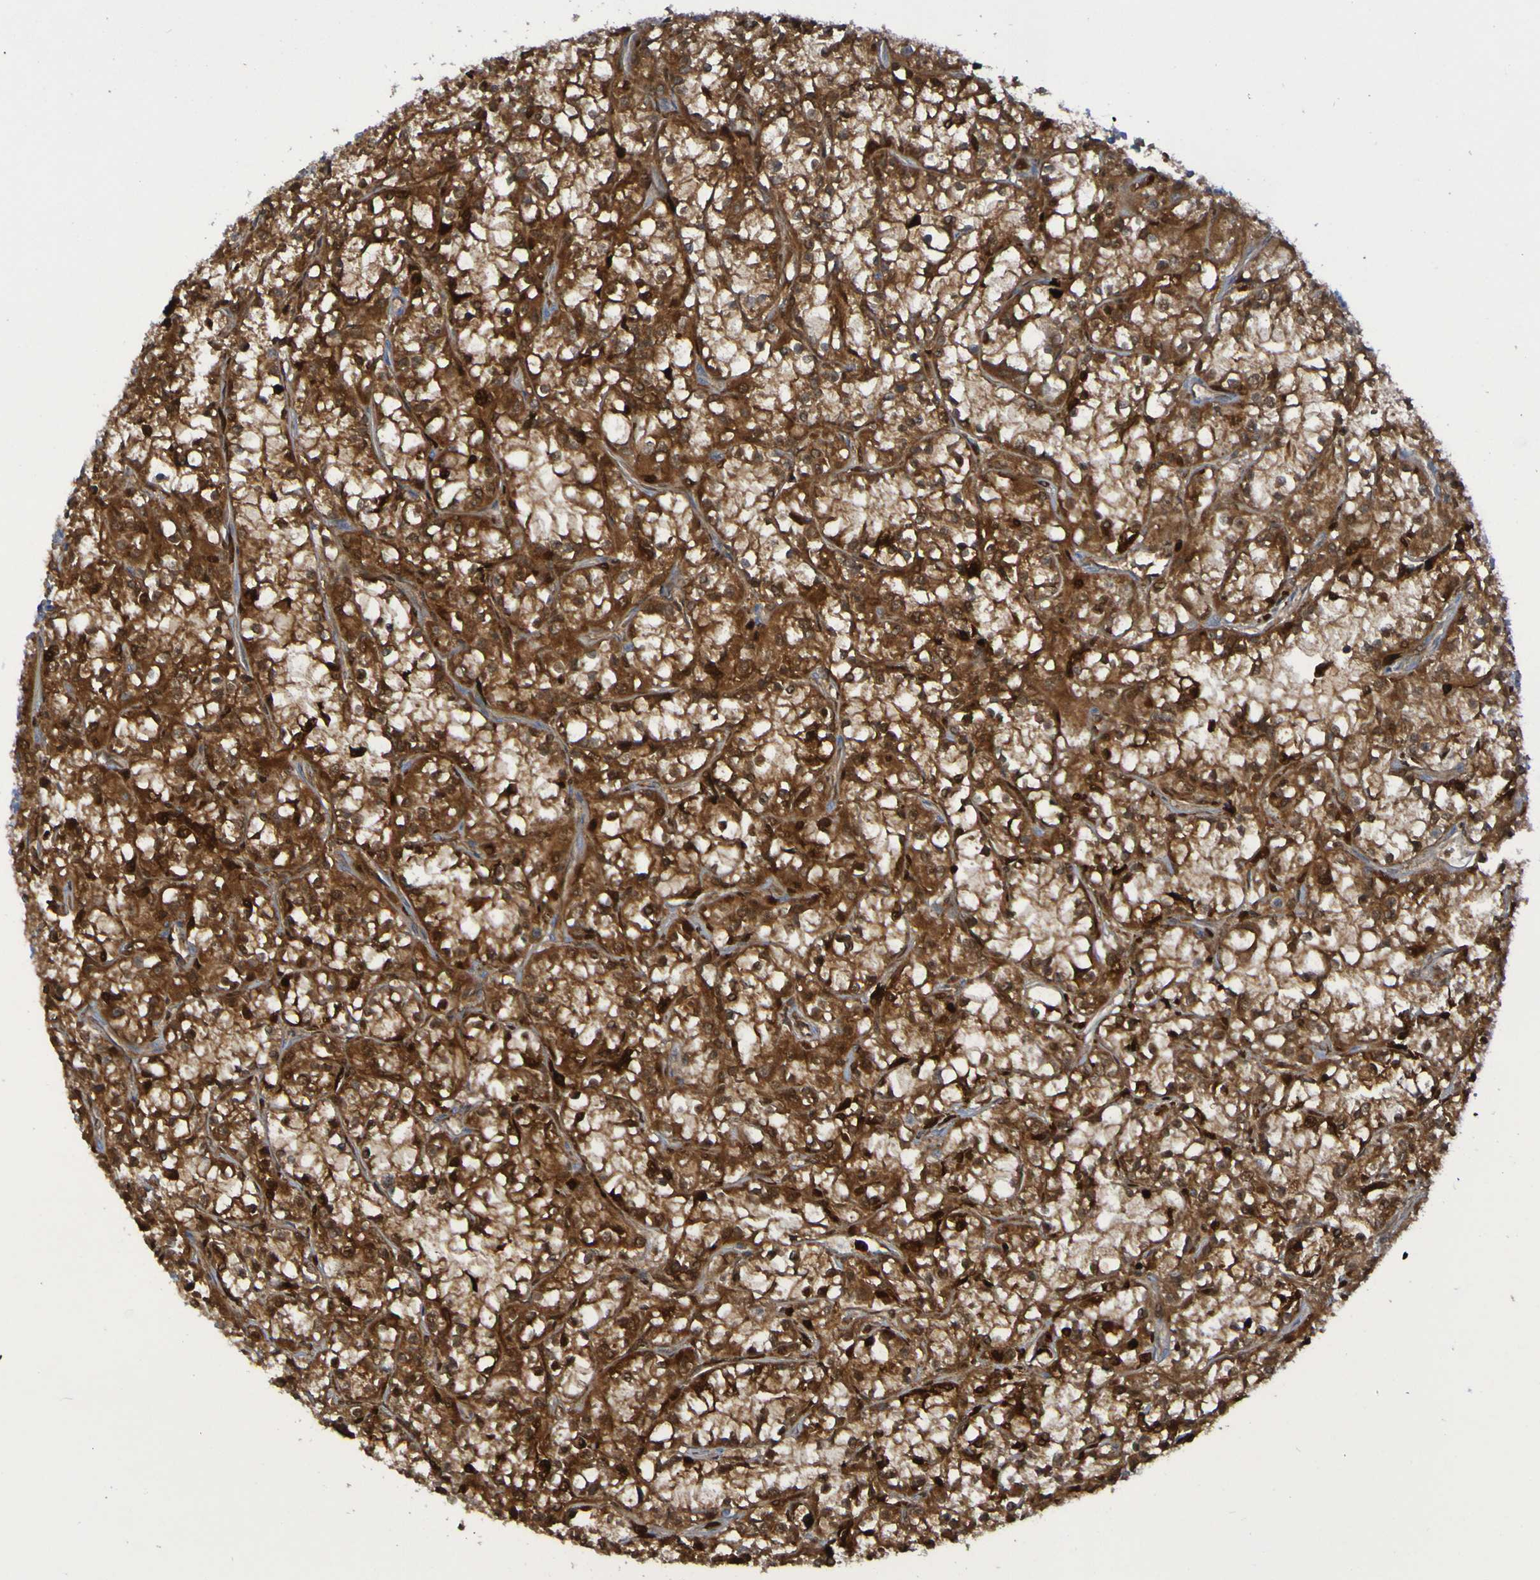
{"staining": {"intensity": "strong", "quantity": ">75%", "location": "cytoplasmic/membranous"}, "tissue": "renal cancer", "cell_type": "Tumor cells", "image_type": "cancer", "snomed": [{"axis": "morphology", "description": "Adenocarcinoma, NOS"}, {"axis": "topography", "description": "Kidney"}], "caption": "Strong cytoplasmic/membranous protein staining is present in about >75% of tumor cells in adenocarcinoma (renal).", "gene": "MPPE1", "patient": {"sex": "female", "age": 52}}